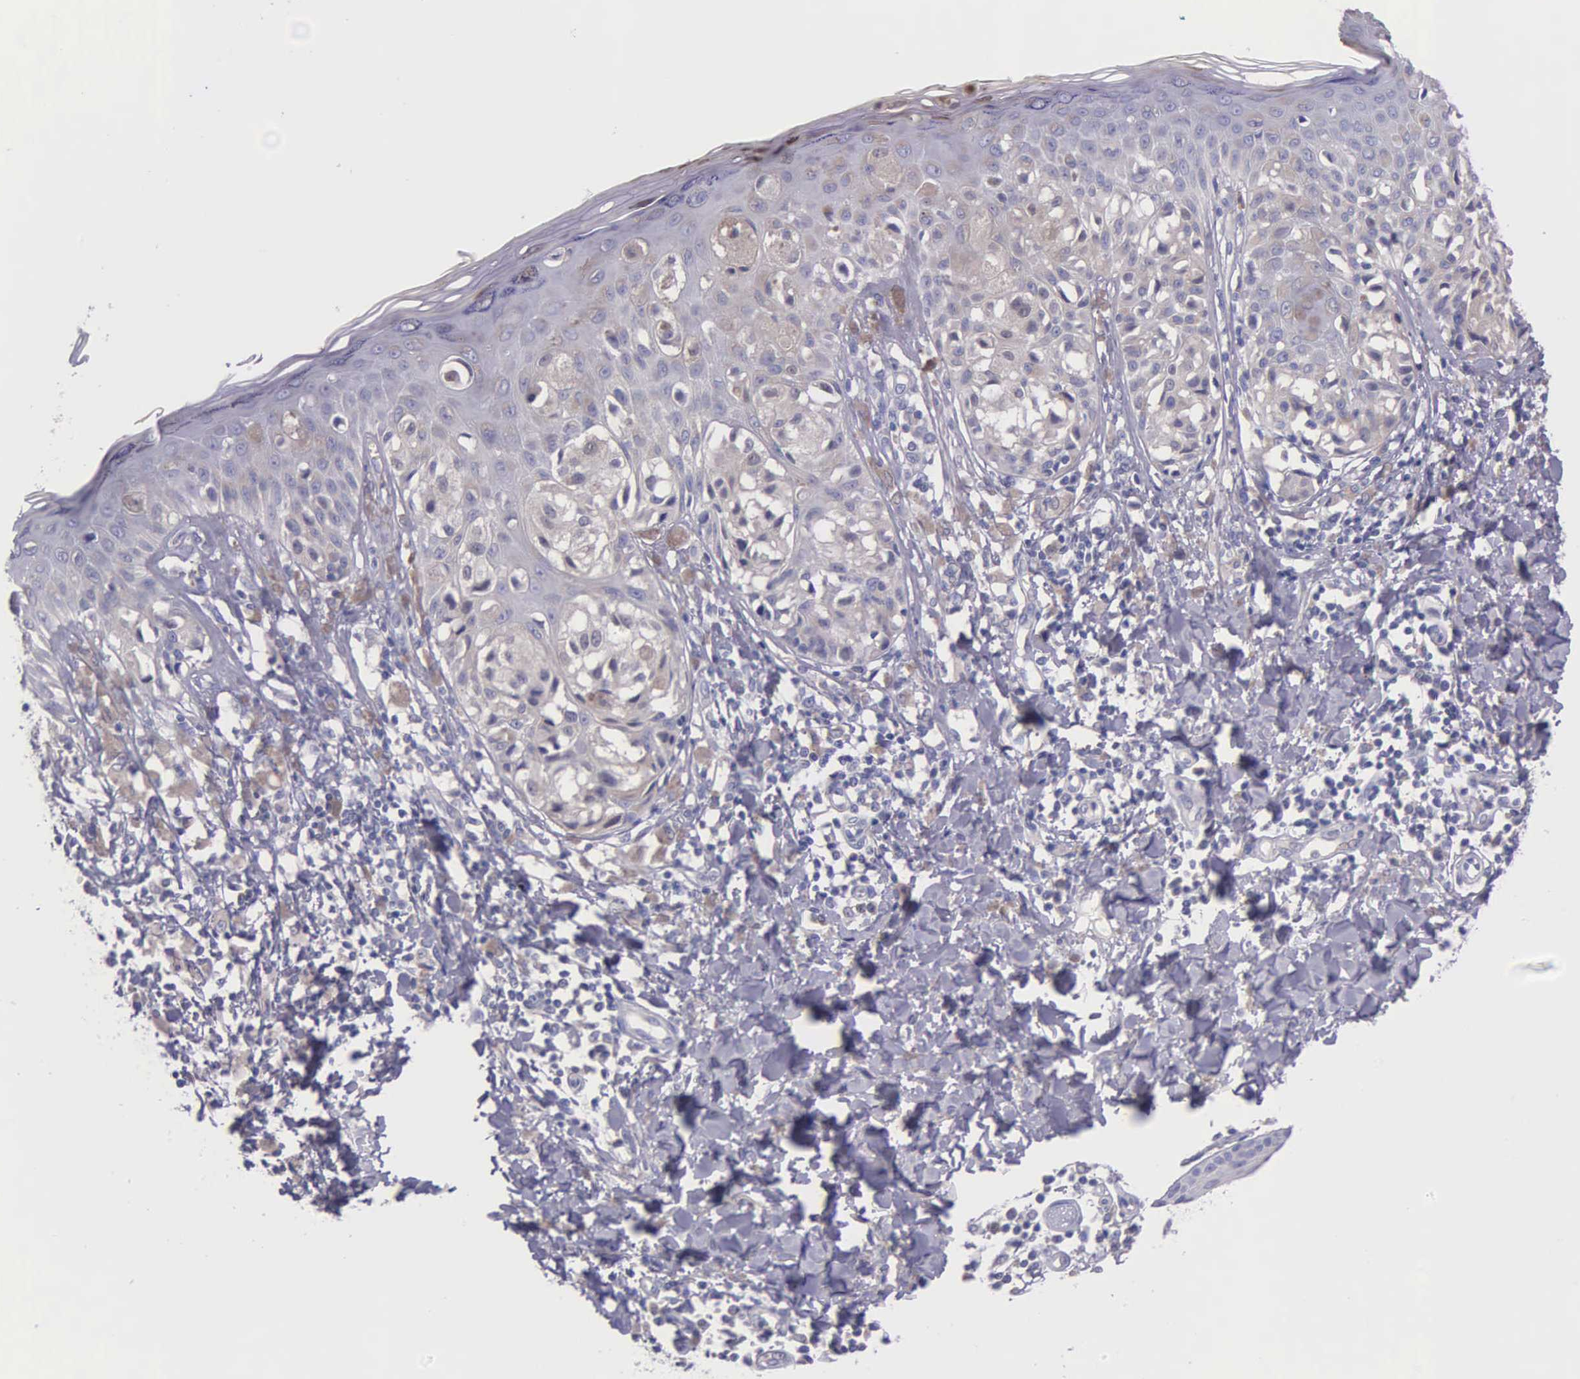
{"staining": {"intensity": "negative", "quantity": "none", "location": "none"}, "tissue": "melanoma", "cell_type": "Tumor cells", "image_type": "cancer", "snomed": [{"axis": "morphology", "description": "Malignant melanoma, NOS"}, {"axis": "topography", "description": "Skin"}], "caption": "Tumor cells are negative for brown protein staining in malignant melanoma. Brightfield microscopy of immunohistochemistry (IHC) stained with DAB (brown) and hematoxylin (blue), captured at high magnification.", "gene": "MIA2", "patient": {"sex": "female", "age": 55}}